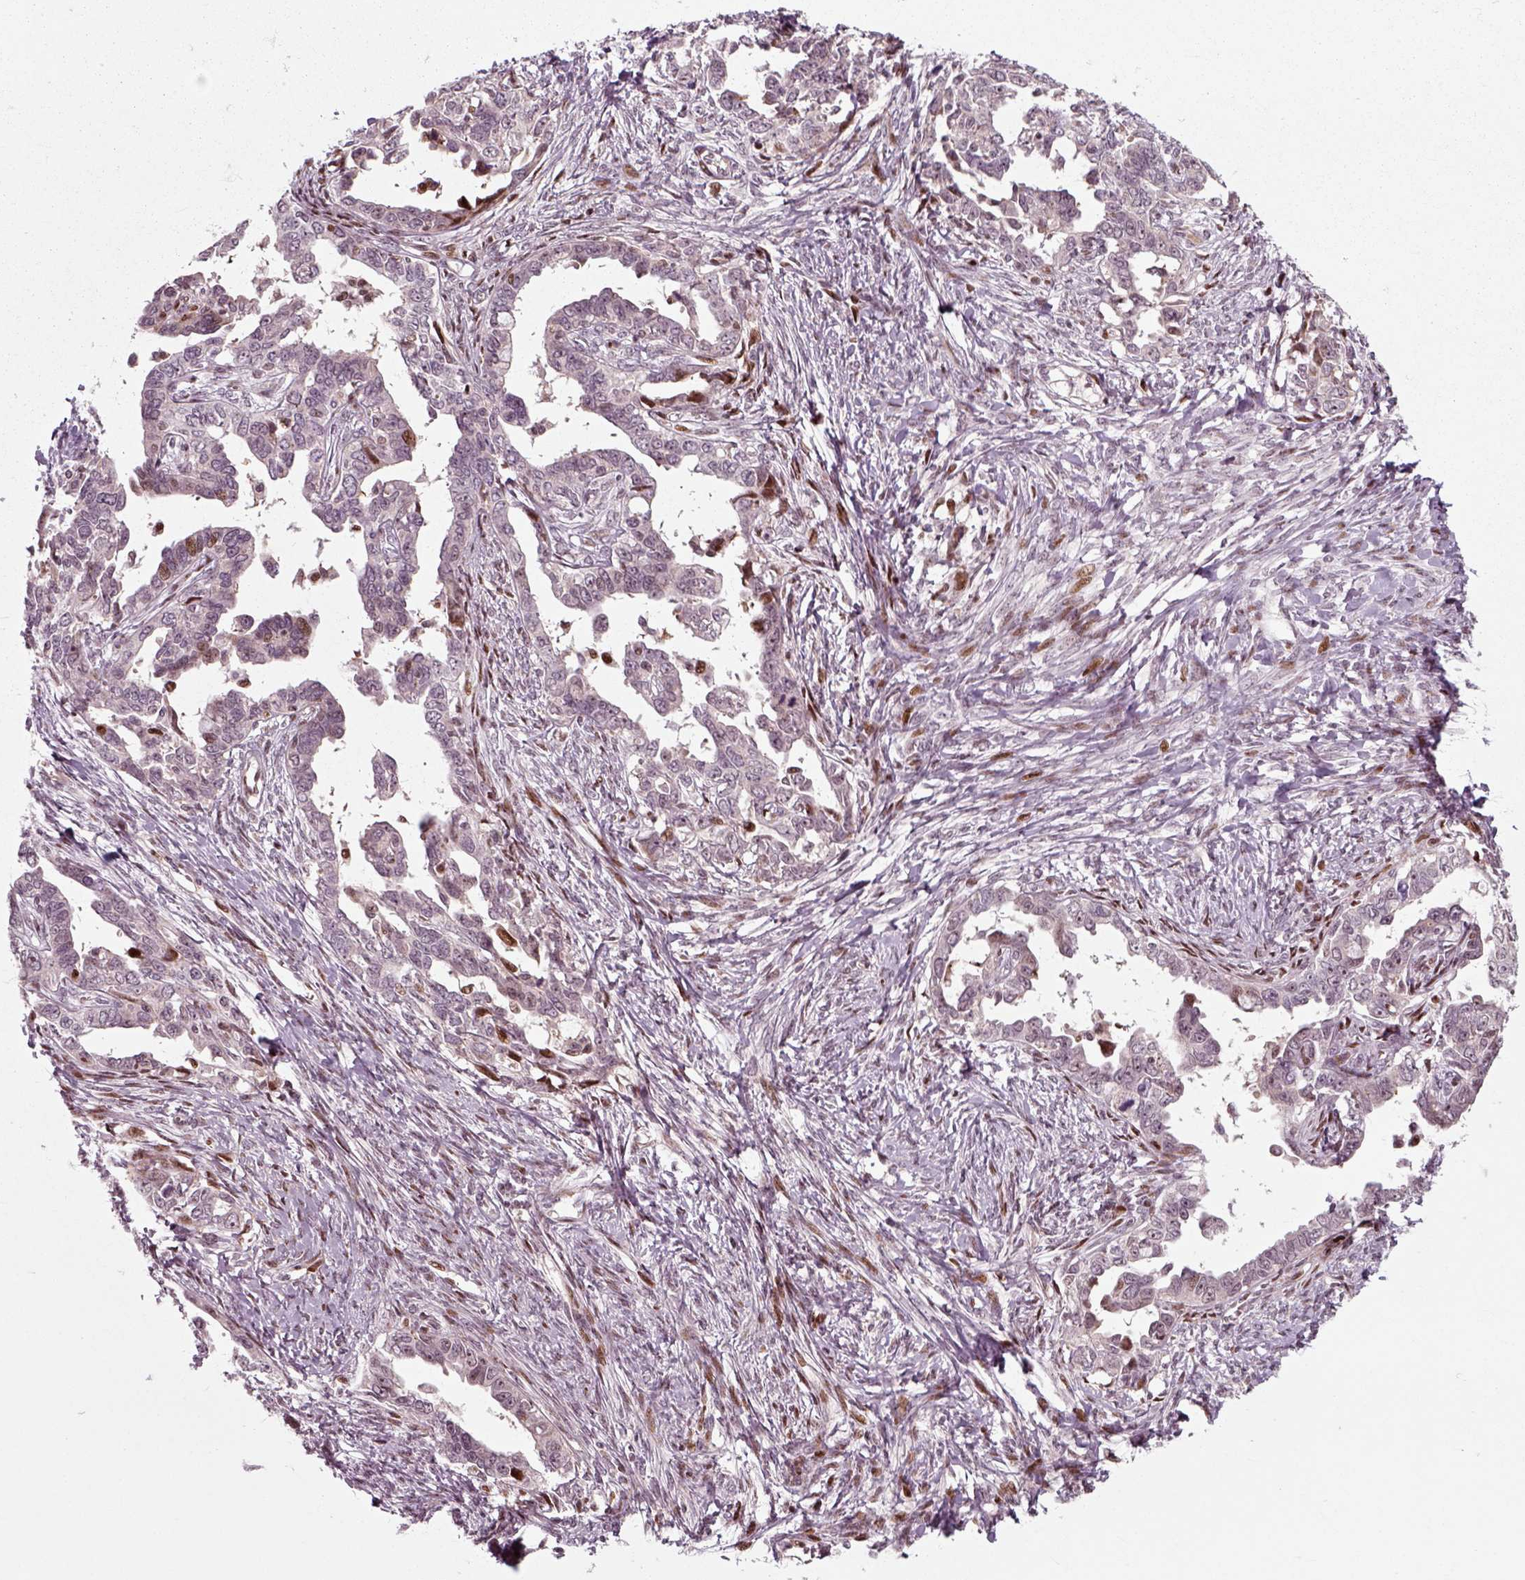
{"staining": {"intensity": "moderate", "quantity": "<25%", "location": "nuclear"}, "tissue": "ovarian cancer", "cell_type": "Tumor cells", "image_type": "cancer", "snomed": [{"axis": "morphology", "description": "Cystadenocarcinoma, serous, NOS"}, {"axis": "topography", "description": "Ovary"}], "caption": "Ovarian cancer (serous cystadenocarcinoma) stained with DAB immunohistochemistry (IHC) reveals low levels of moderate nuclear staining in about <25% of tumor cells.", "gene": "CDC14A", "patient": {"sex": "female", "age": 69}}